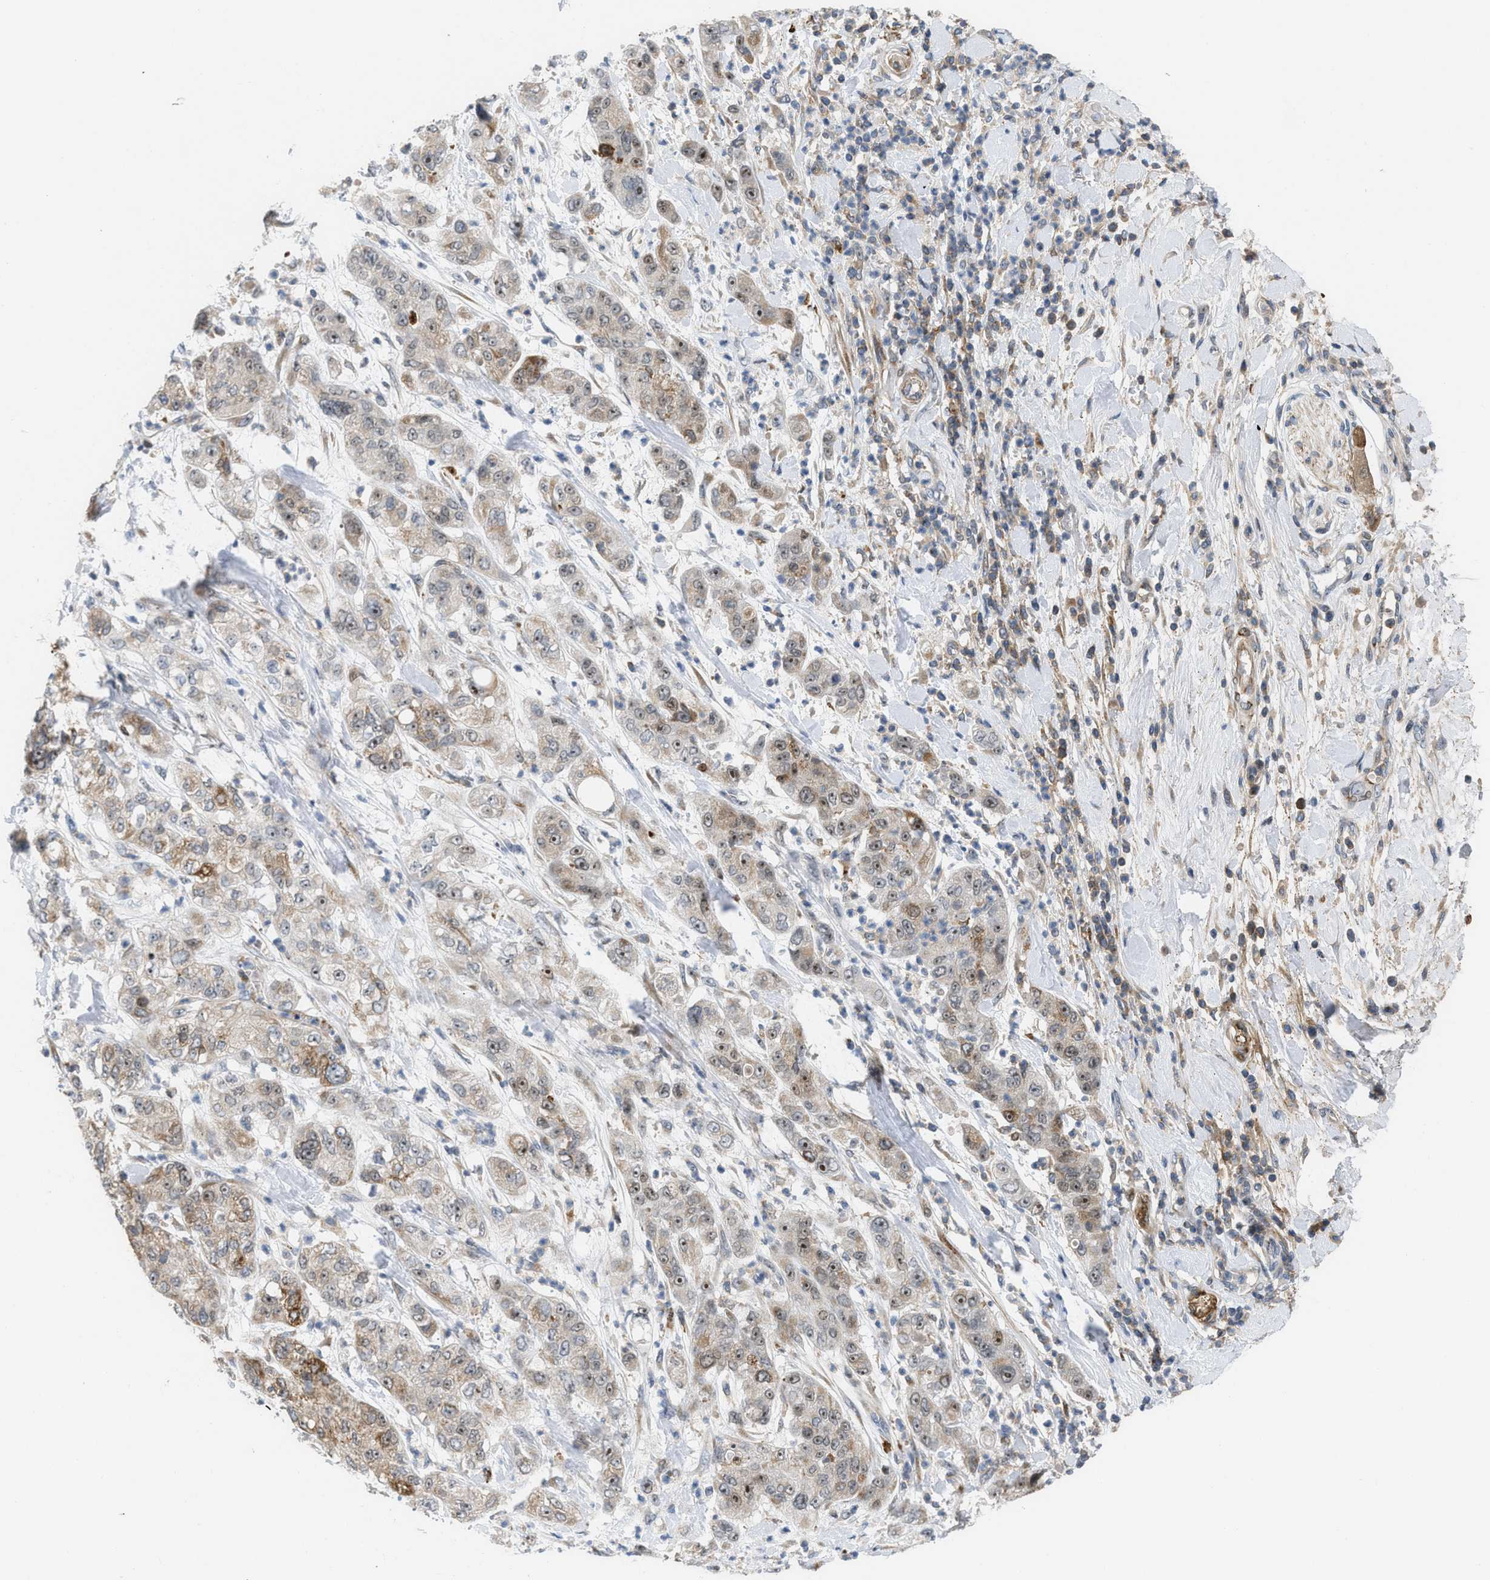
{"staining": {"intensity": "moderate", "quantity": "25%-75%", "location": "cytoplasmic/membranous,nuclear"}, "tissue": "pancreatic cancer", "cell_type": "Tumor cells", "image_type": "cancer", "snomed": [{"axis": "morphology", "description": "Adenocarcinoma, NOS"}, {"axis": "topography", "description": "Pancreas"}], "caption": "IHC (DAB) staining of pancreatic cancer shows moderate cytoplasmic/membranous and nuclear protein staining in approximately 25%-75% of tumor cells. (Stains: DAB (3,3'-diaminobenzidine) in brown, nuclei in blue, Microscopy: brightfield microscopy at high magnification).", "gene": "DIPK1A", "patient": {"sex": "female", "age": 78}}